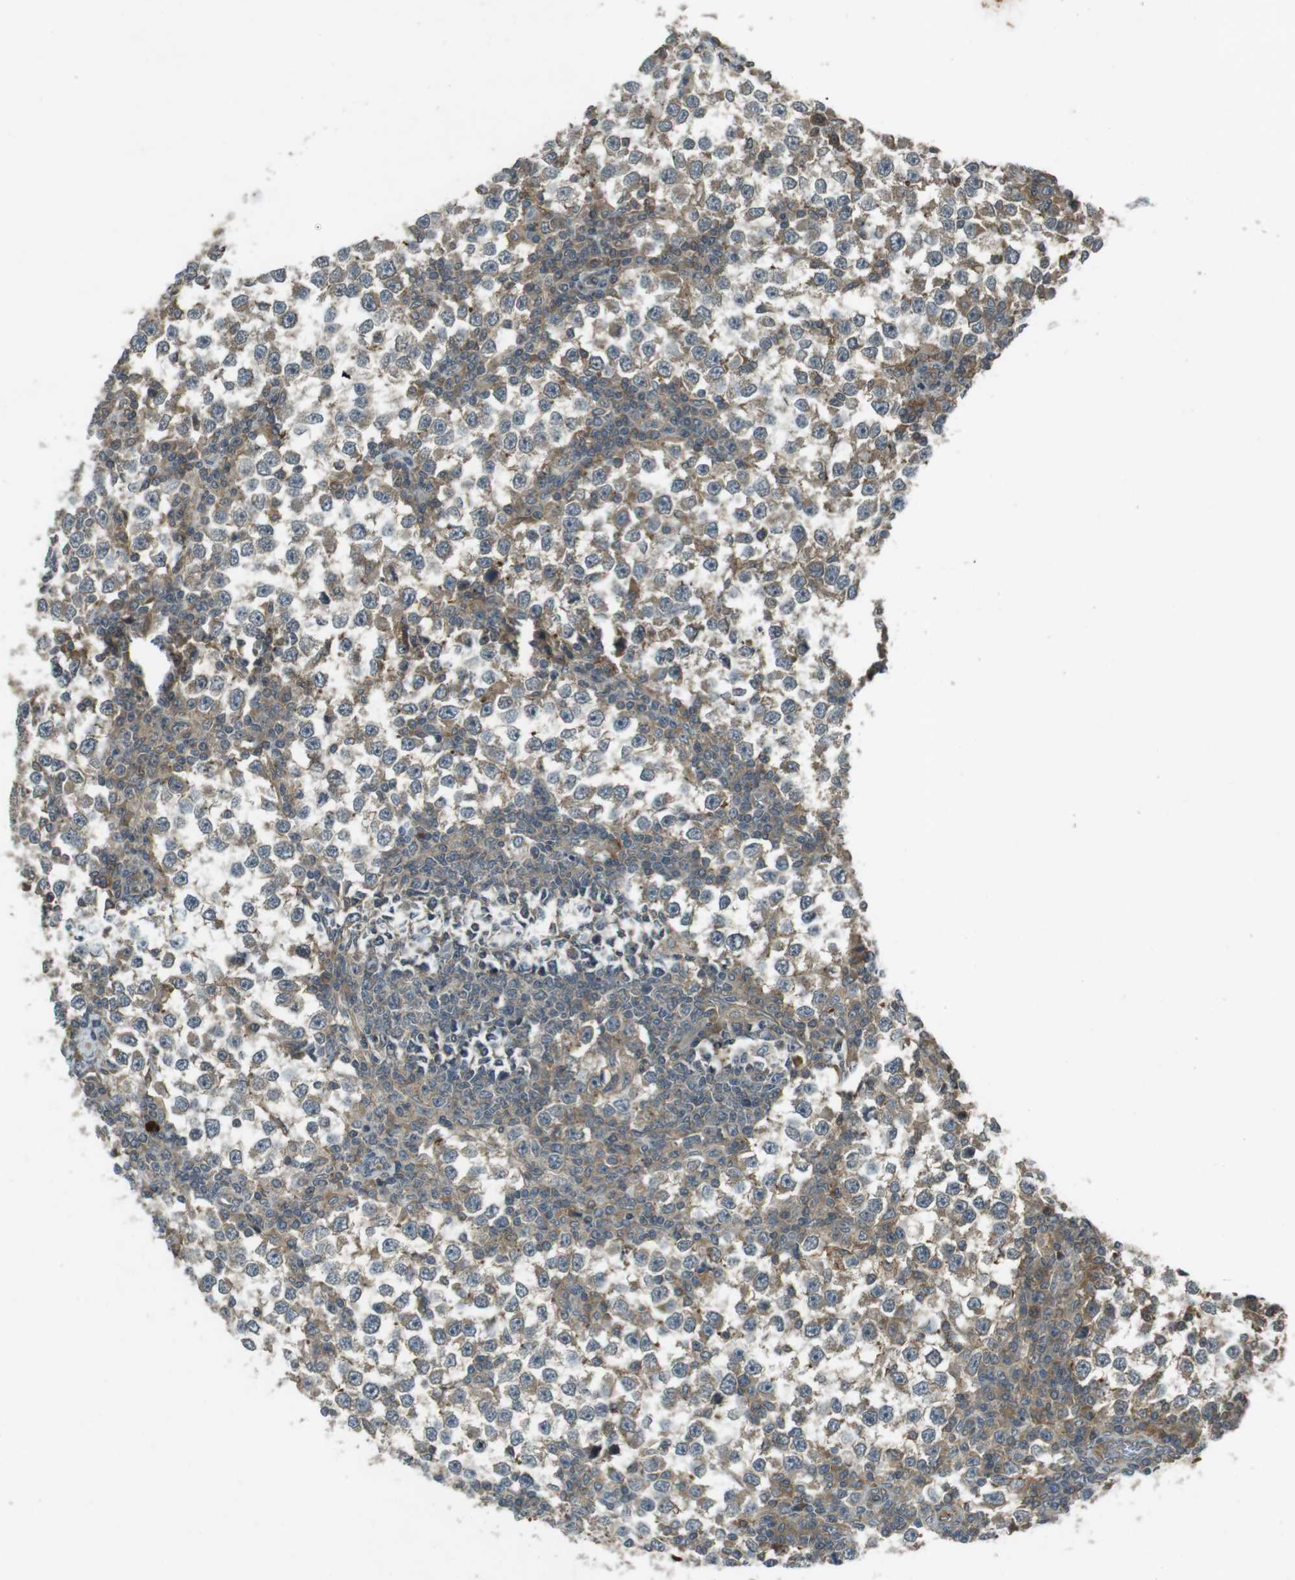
{"staining": {"intensity": "weak", "quantity": "<25%", "location": "cytoplasmic/membranous"}, "tissue": "testis cancer", "cell_type": "Tumor cells", "image_type": "cancer", "snomed": [{"axis": "morphology", "description": "Seminoma, NOS"}, {"axis": "topography", "description": "Testis"}], "caption": "IHC of testis seminoma reveals no expression in tumor cells.", "gene": "ZYX", "patient": {"sex": "male", "age": 65}}